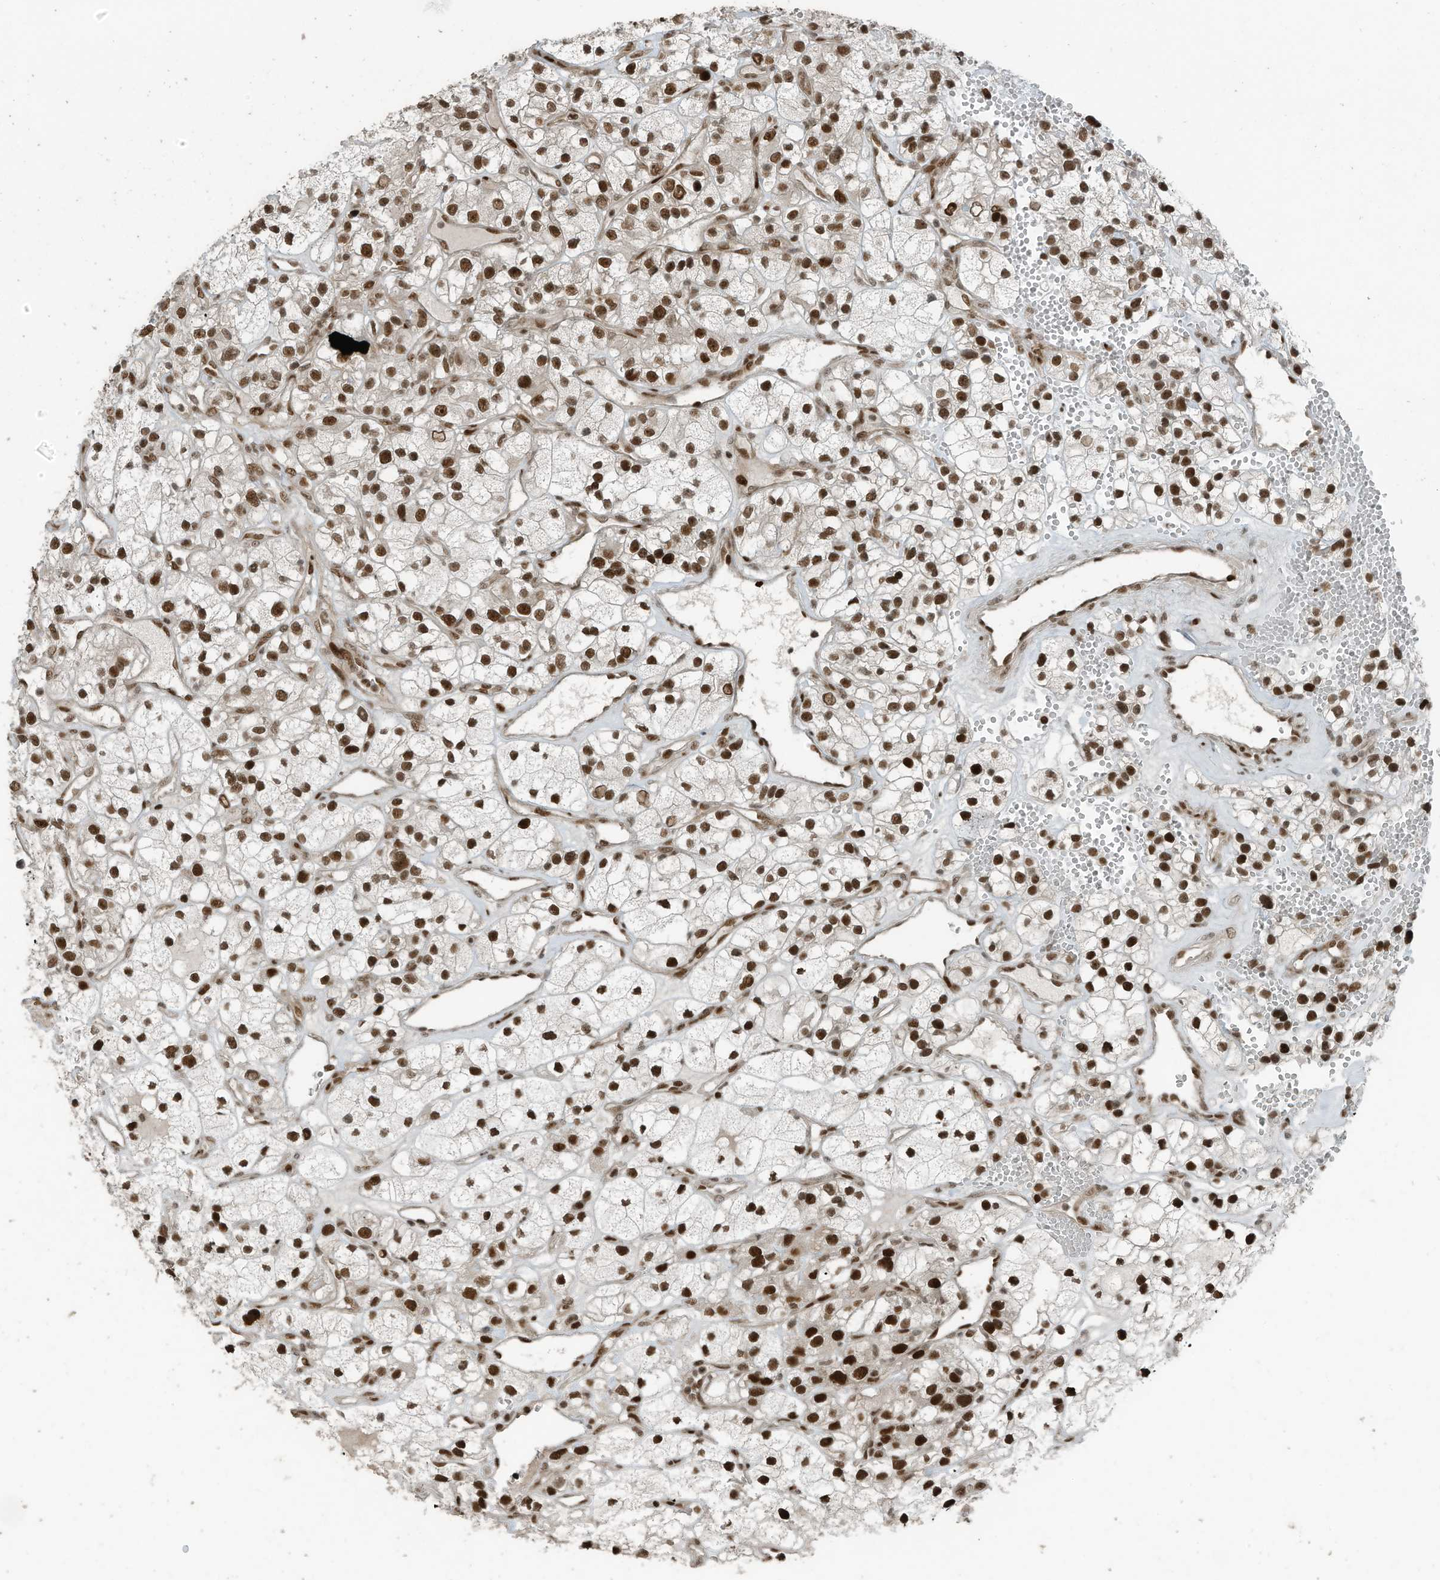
{"staining": {"intensity": "strong", "quantity": ">75%", "location": "nuclear"}, "tissue": "renal cancer", "cell_type": "Tumor cells", "image_type": "cancer", "snomed": [{"axis": "morphology", "description": "Adenocarcinoma, NOS"}, {"axis": "topography", "description": "Kidney"}], "caption": "IHC (DAB (3,3'-diaminobenzidine)) staining of renal cancer reveals strong nuclear protein staining in about >75% of tumor cells. Nuclei are stained in blue.", "gene": "PCNP", "patient": {"sex": "female", "age": 57}}